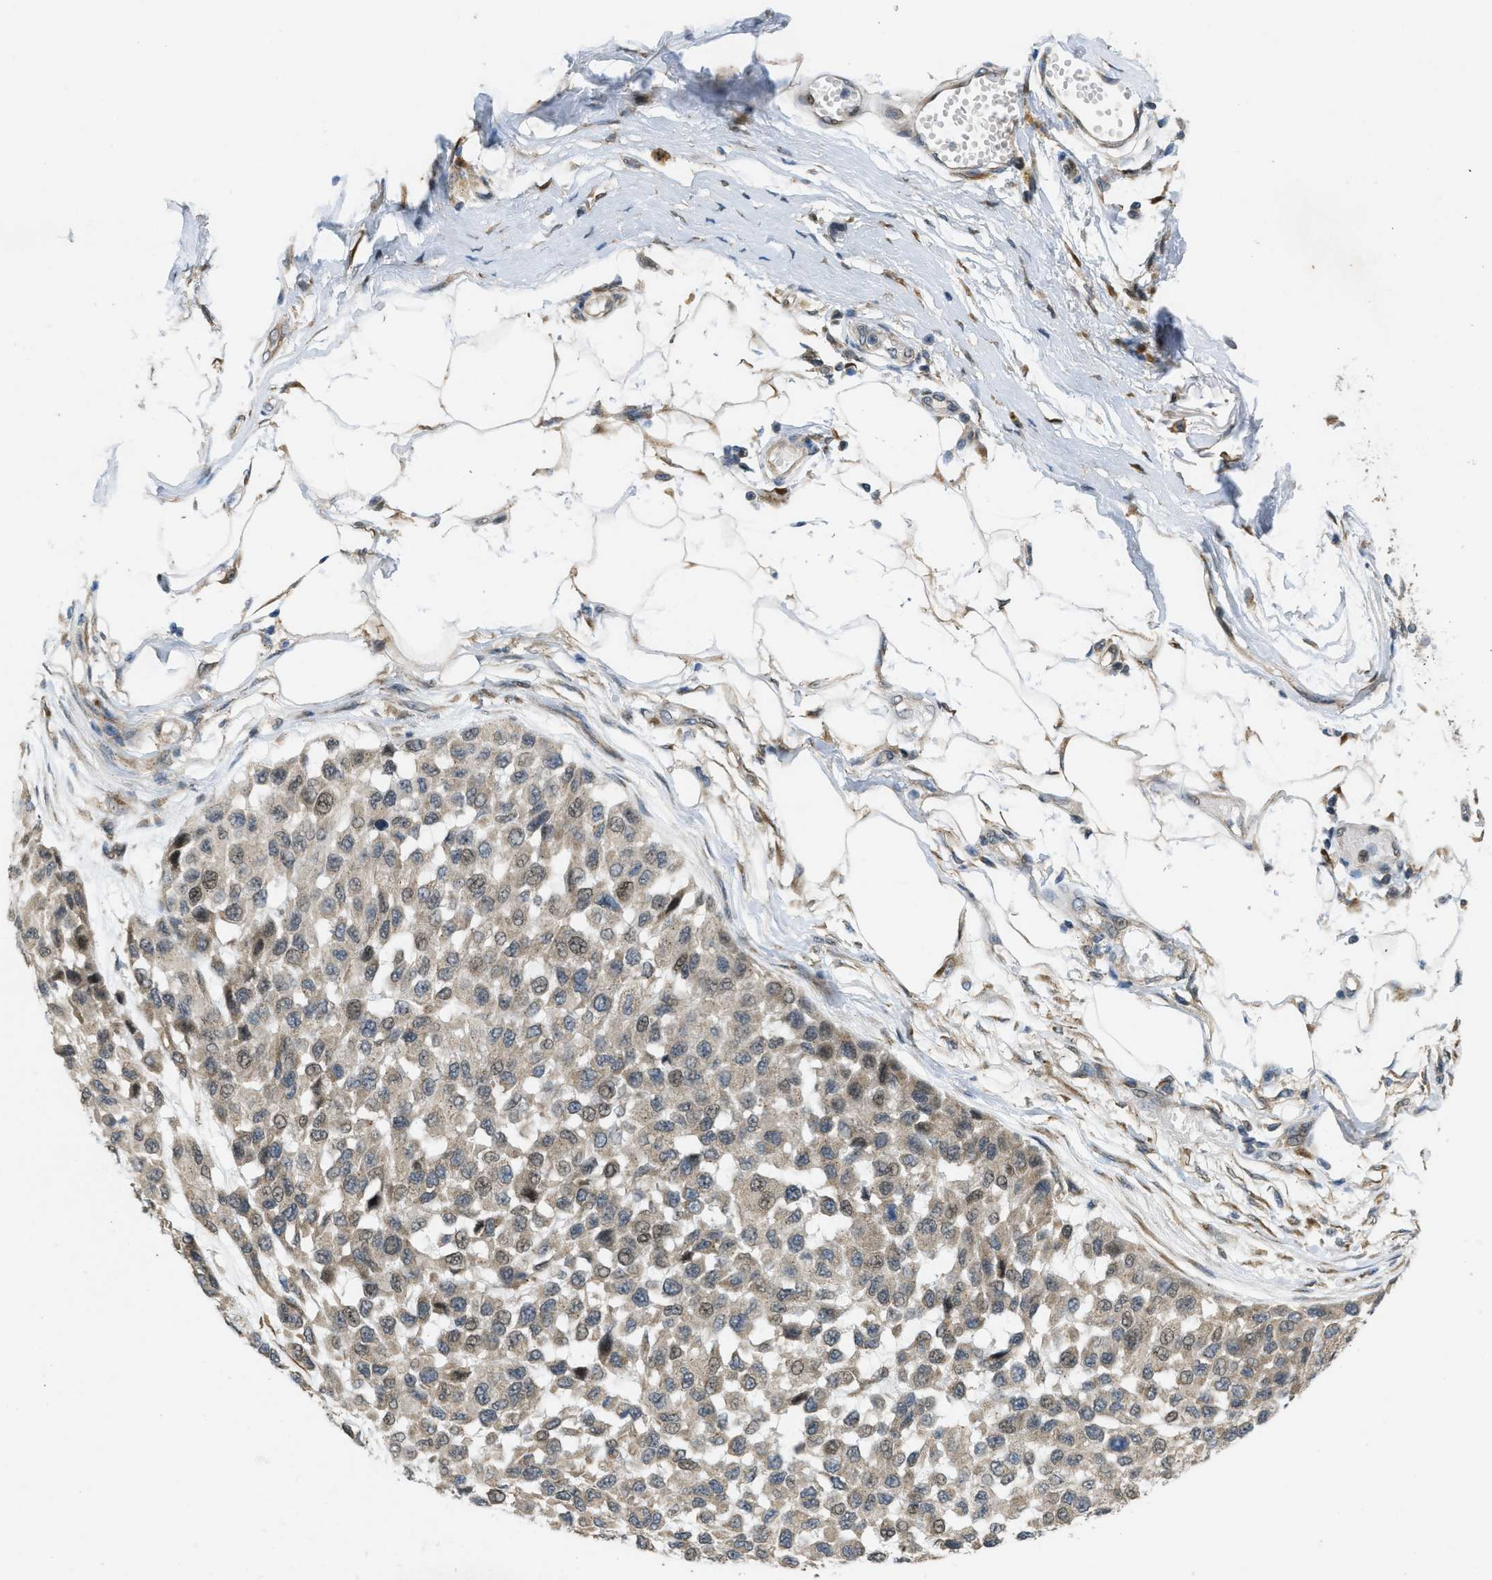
{"staining": {"intensity": "weak", "quantity": ">75%", "location": "cytoplasmic/membranous"}, "tissue": "melanoma", "cell_type": "Tumor cells", "image_type": "cancer", "snomed": [{"axis": "morphology", "description": "Normal tissue, NOS"}, {"axis": "morphology", "description": "Malignant melanoma, NOS"}, {"axis": "topography", "description": "Skin"}], "caption": "Protein positivity by IHC shows weak cytoplasmic/membranous staining in about >75% of tumor cells in melanoma. Using DAB (brown) and hematoxylin (blue) stains, captured at high magnification using brightfield microscopy.", "gene": "IFNLR1", "patient": {"sex": "male", "age": 62}}